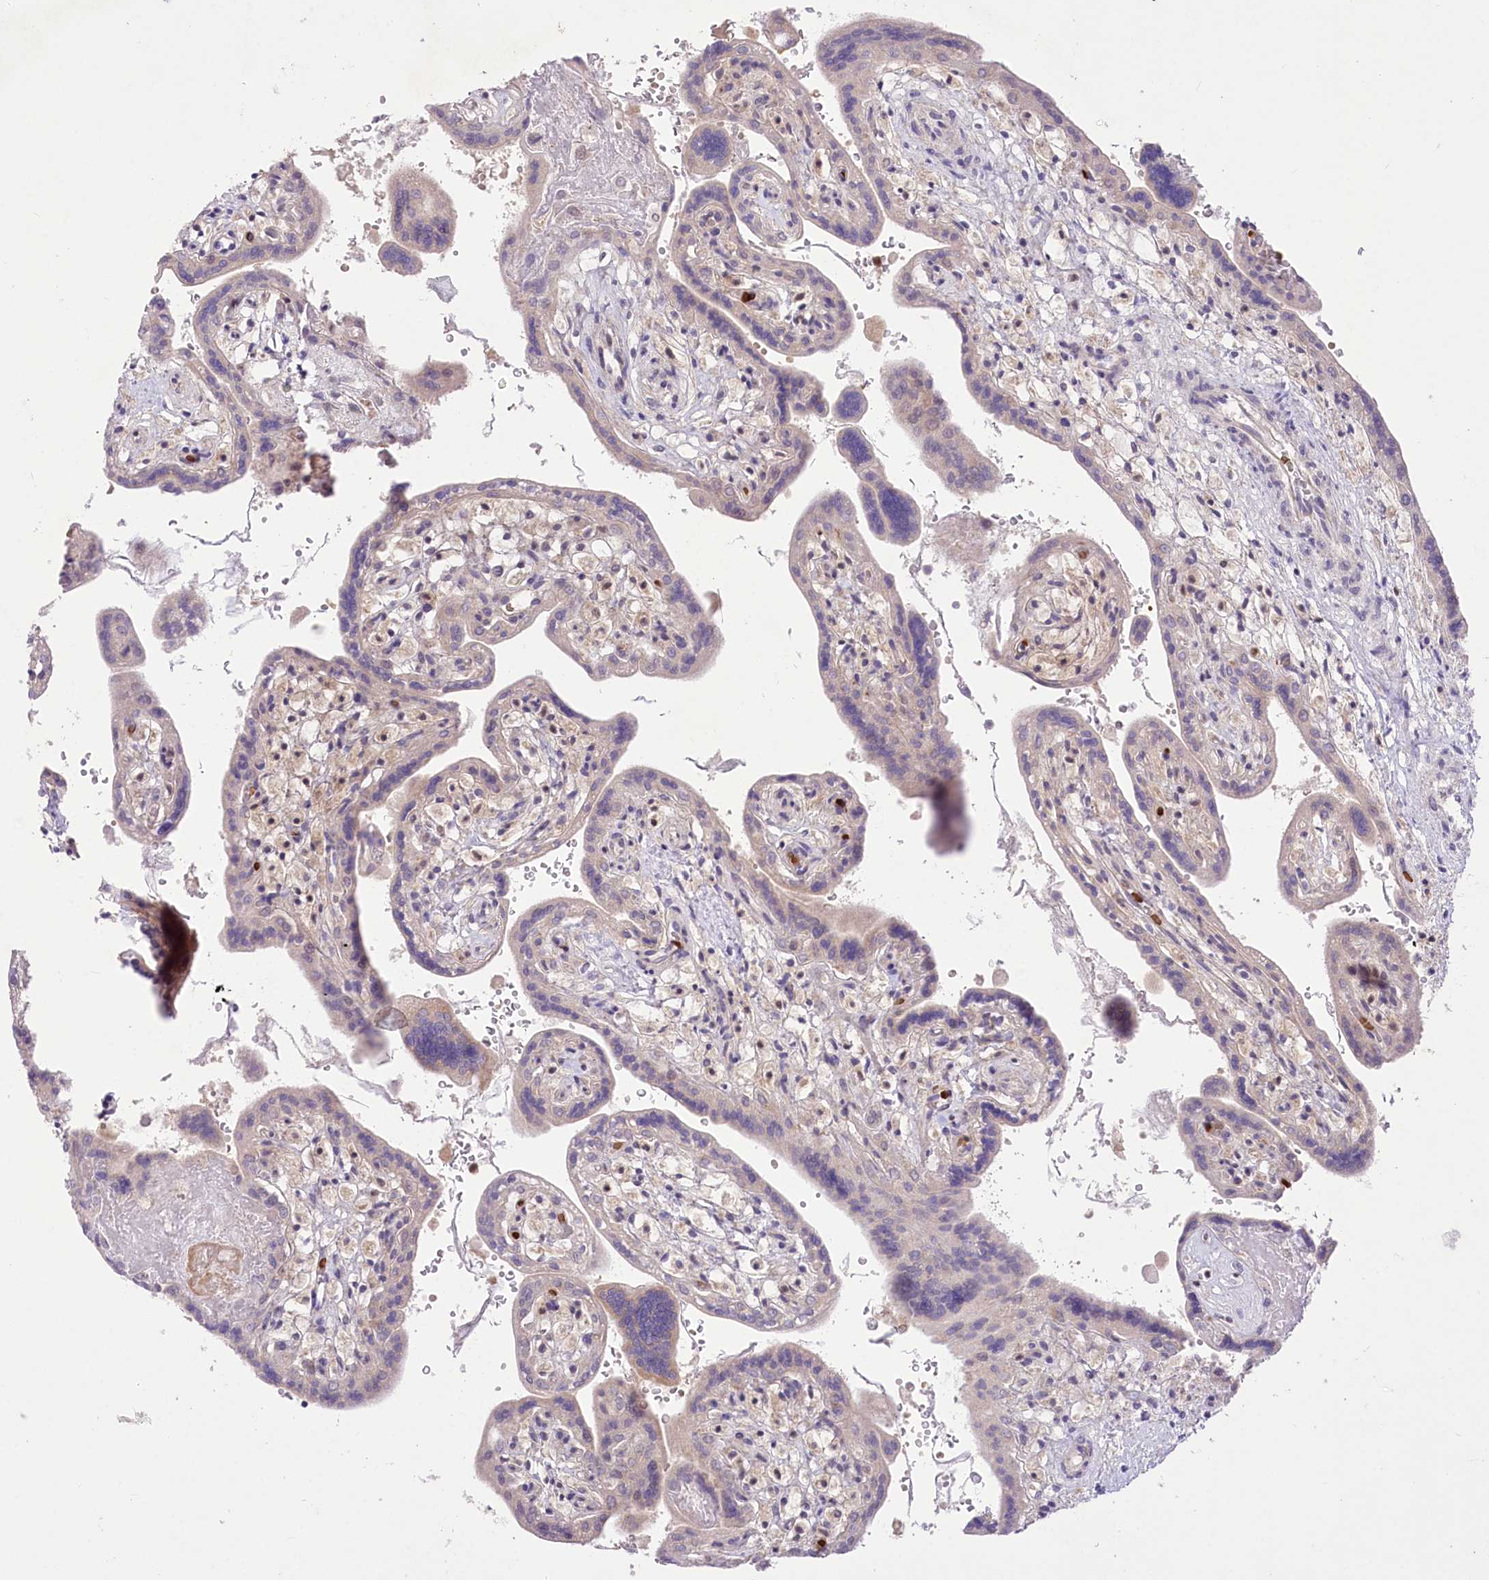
{"staining": {"intensity": "weak", "quantity": "<25%", "location": "nuclear"}, "tissue": "placenta", "cell_type": "Trophoblastic cells", "image_type": "normal", "snomed": [{"axis": "morphology", "description": "Normal tissue, NOS"}, {"axis": "topography", "description": "Placenta"}], "caption": "Trophoblastic cells are negative for brown protein staining in normal placenta. (DAB immunohistochemistry (IHC) visualized using brightfield microscopy, high magnification).", "gene": "ZMAT2", "patient": {"sex": "female", "age": 37}}